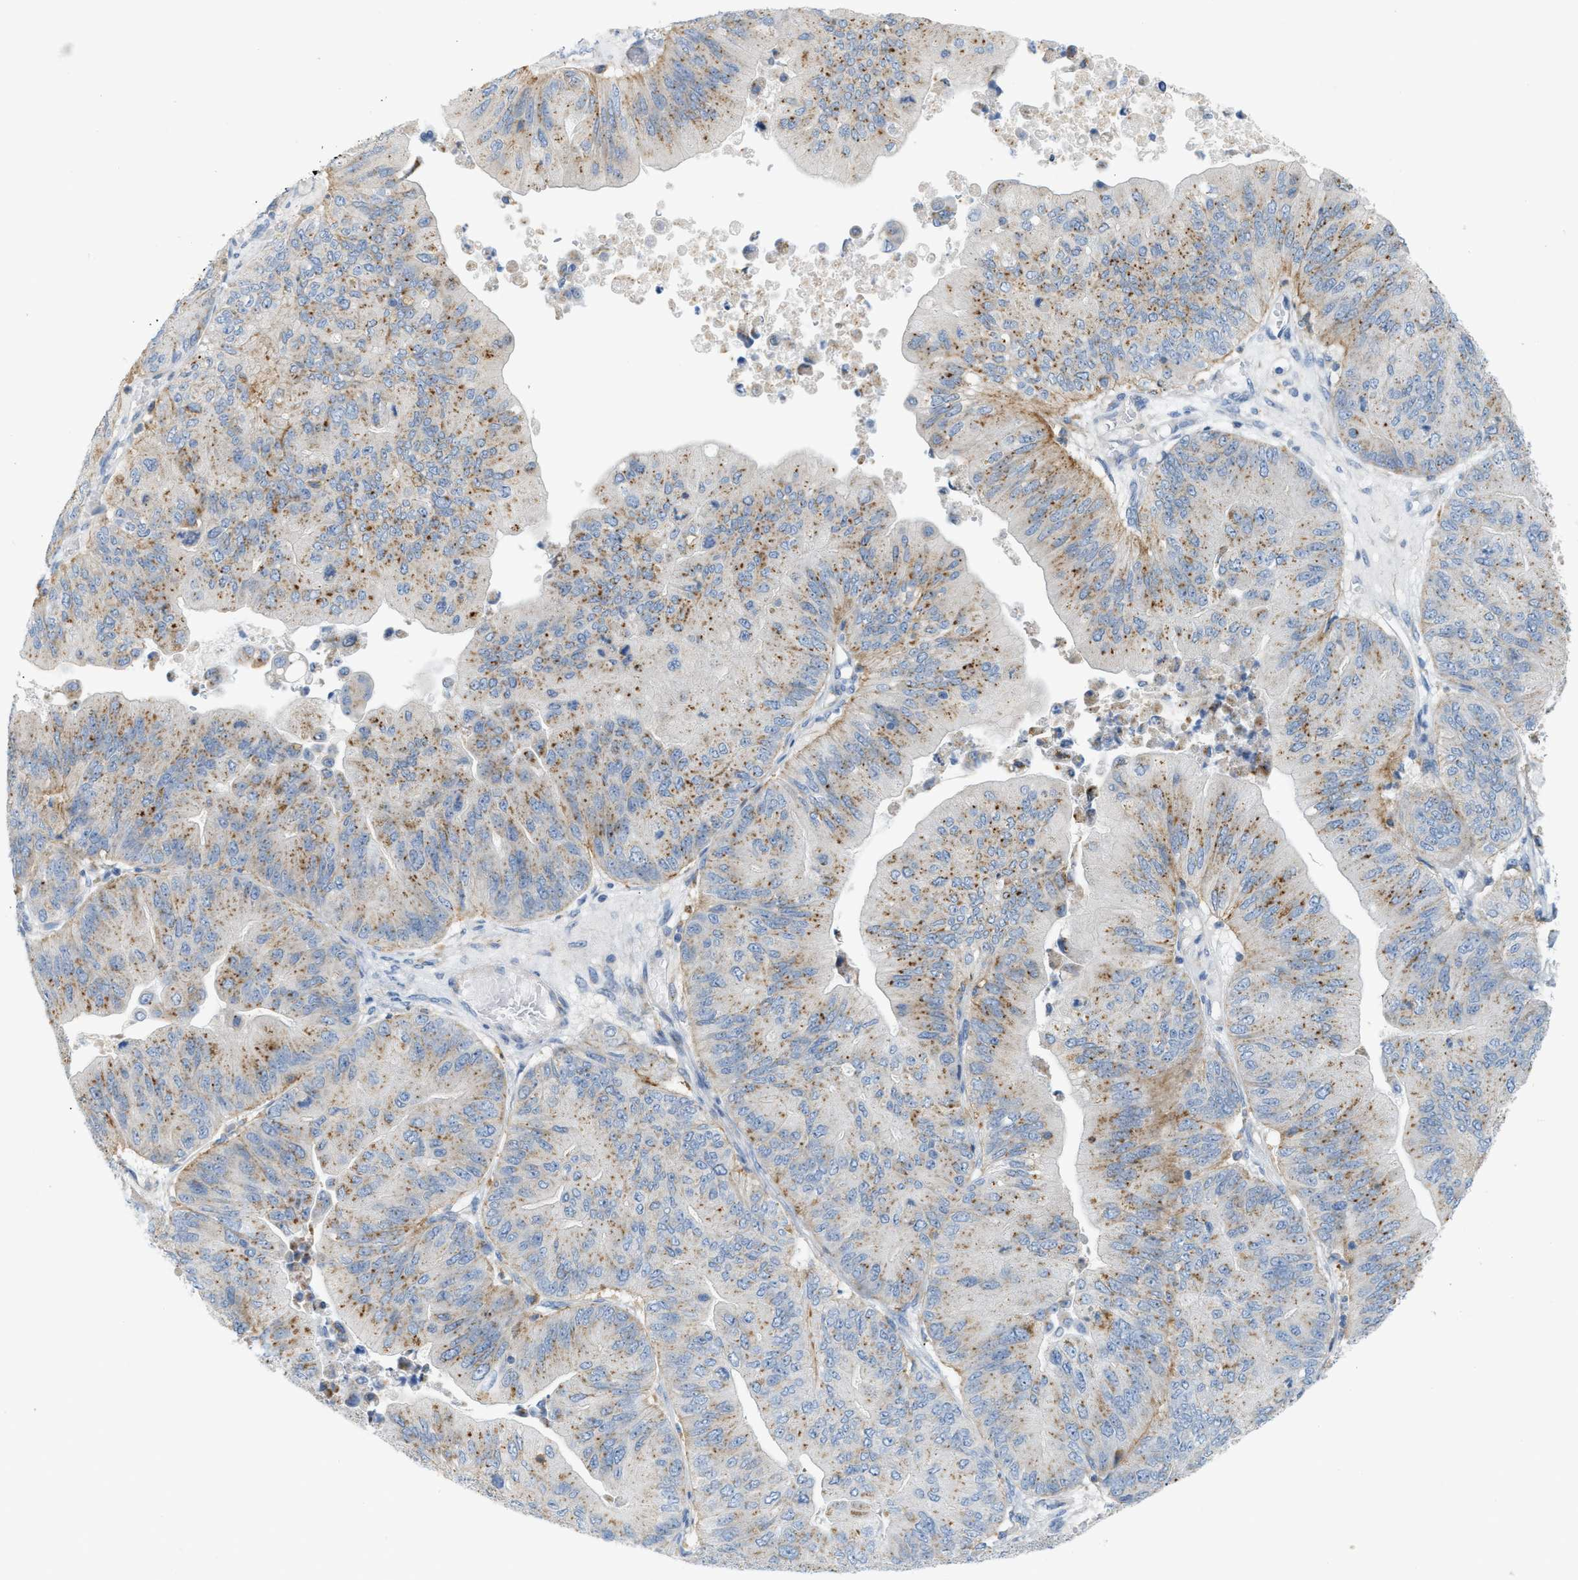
{"staining": {"intensity": "moderate", "quantity": ">75%", "location": "cytoplasmic/membranous"}, "tissue": "ovarian cancer", "cell_type": "Tumor cells", "image_type": "cancer", "snomed": [{"axis": "morphology", "description": "Cystadenocarcinoma, mucinous, NOS"}, {"axis": "topography", "description": "Ovary"}], "caption": "DAB (3,3'-diaminobenzidine) immunohistochemical staining of human ovarian cancer (mucinous cystadenocarcinoma) exhibits moderate cytoplasmic/membranous protein staining in about >75% of tumor cells. The staining was performed using DAB, with brown indicating positive protein expression. Nuclei are stained blue with hematoxylin.", "gene": "LMBRD1", "patient": {"sex": "female", "age": 61}}